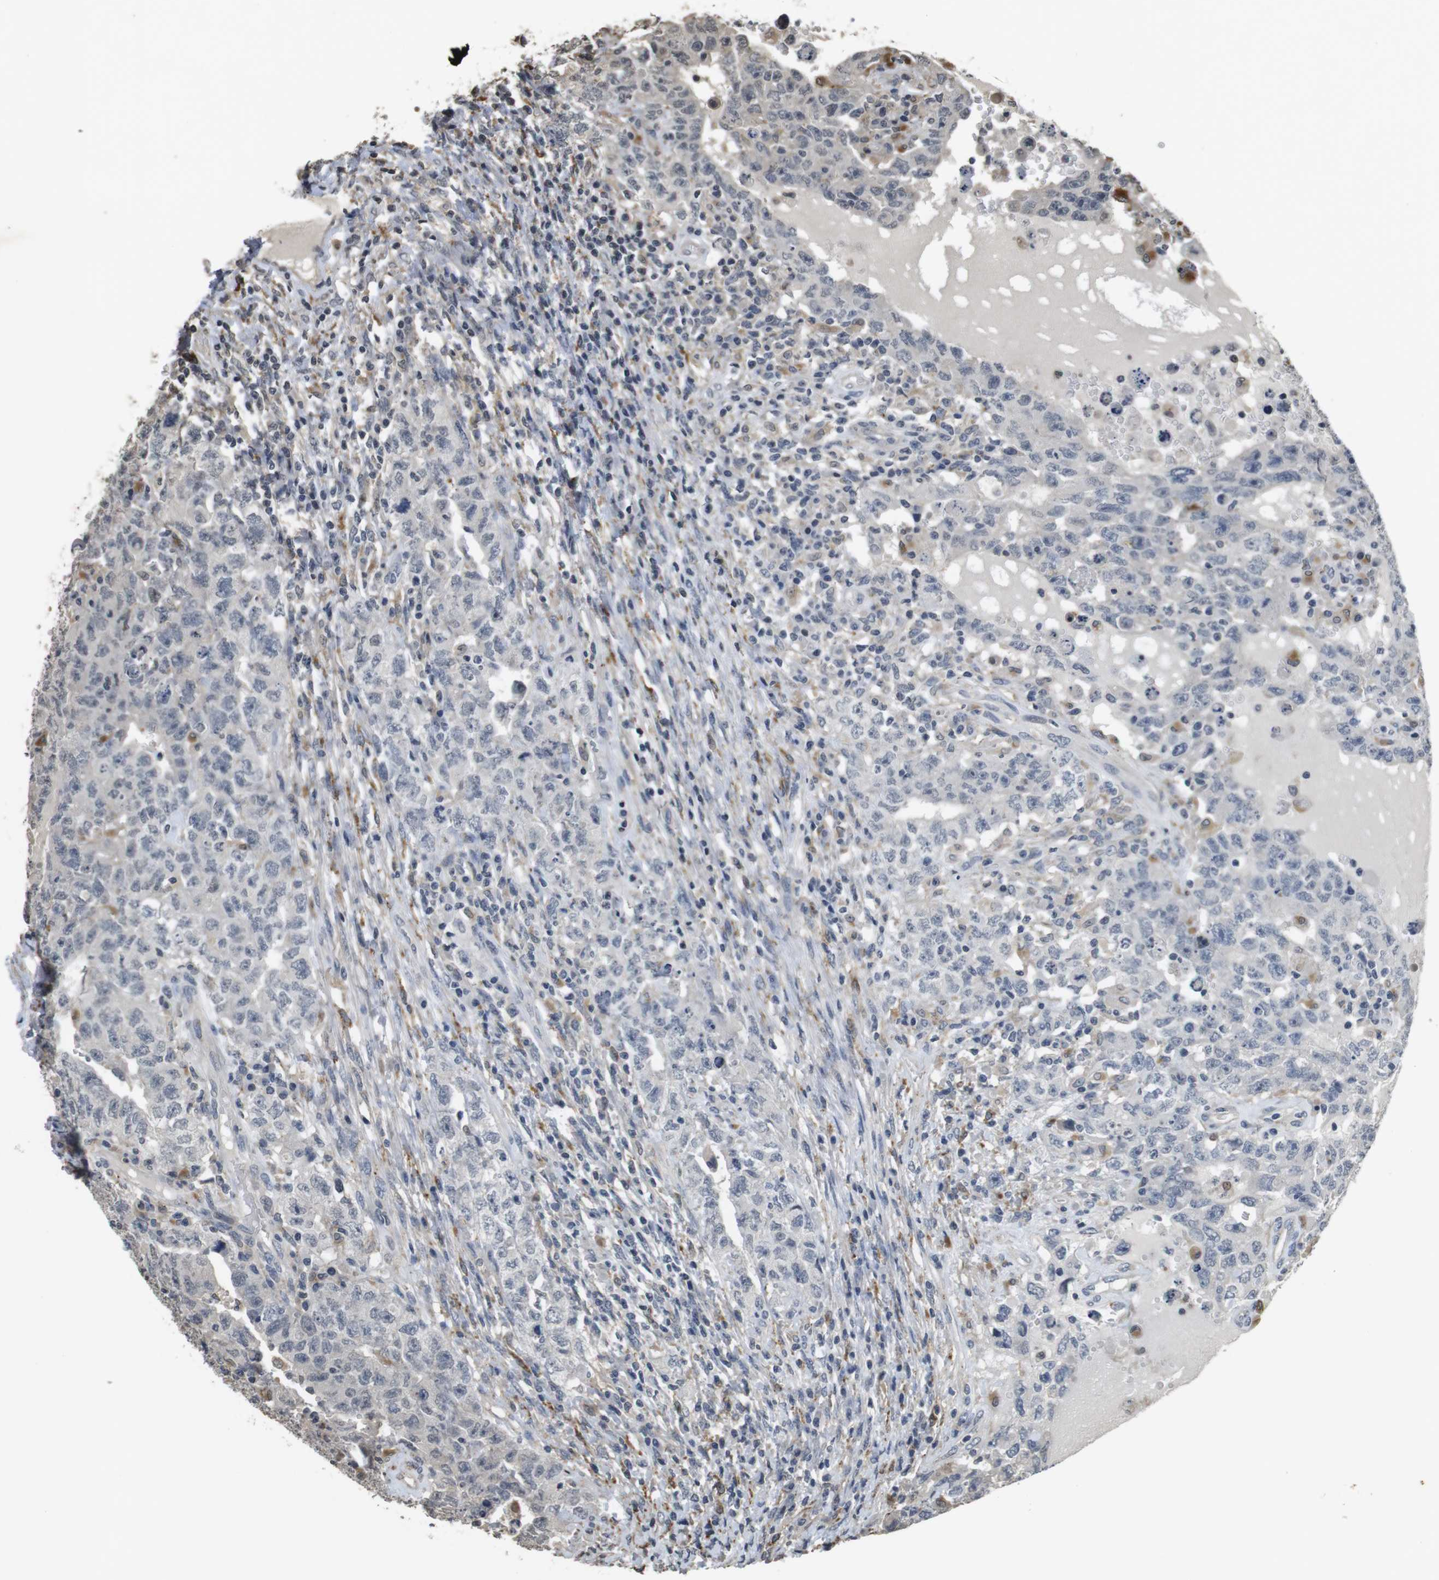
{"staining": {"intensity": "negative", "quantity": "none", "location": "none"}, "tissue": "testis cancer", "cell_type": "Tumor cells", "image_type": "cancer", "snomed": [{"axis": "morphology", "description": "Carcinoma, Embryonal, NOS"}, {"axis": "topography", "description": "Testis"}], "caption": "Protein analysis of embryonal carcinoma (testis) displays no significant expression in tumor cells.", "gene": "FZD10", "patient": {"sex": "male", "age": 26}}